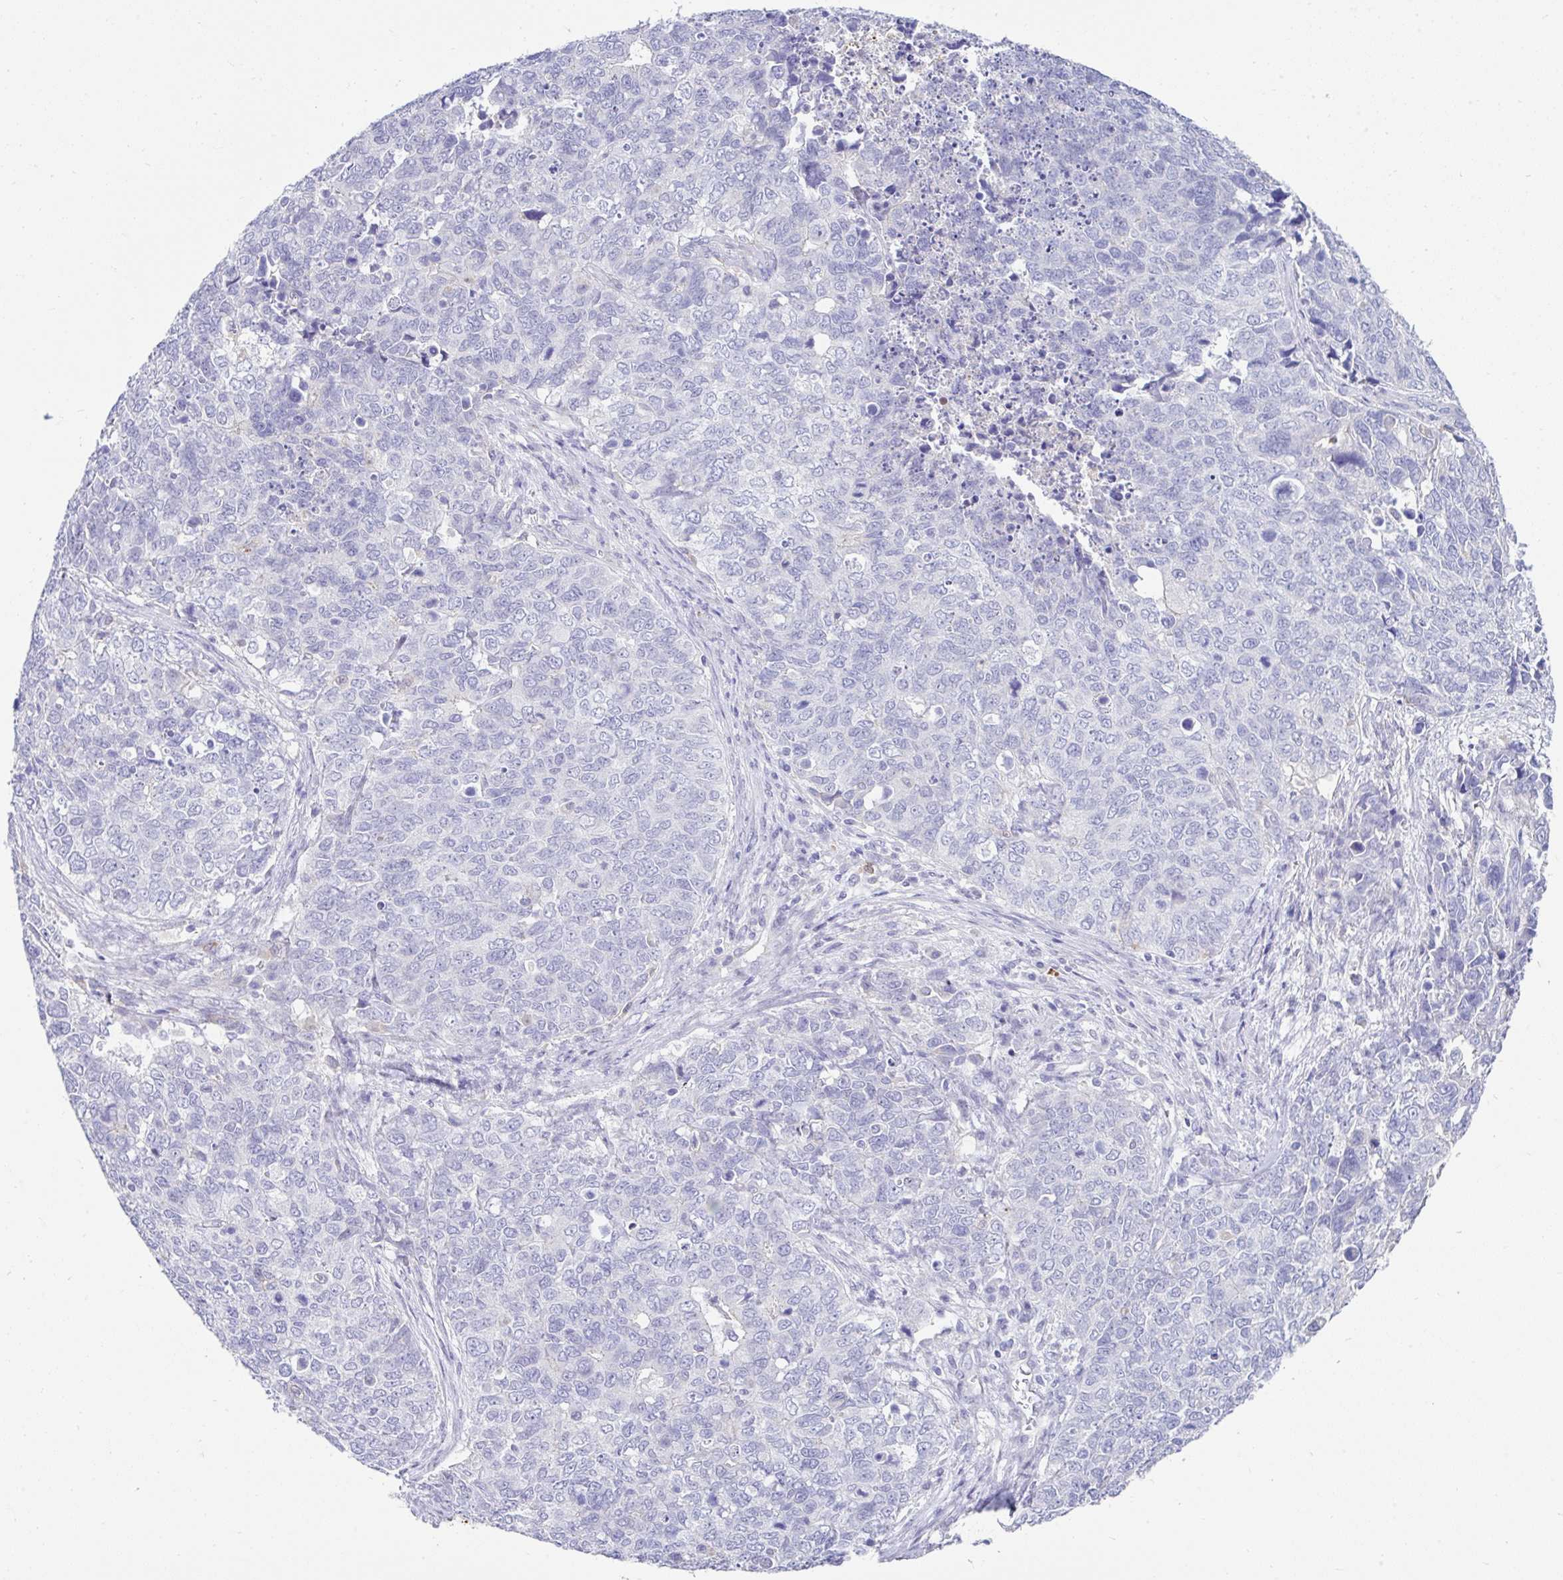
{"staining": {"intensity": "negative", "quantity": "none", "location": "none"}, "tissue": "cervical cancer", "cell_type": "Tumor cells", "image_type": "cancer", "snomed": [{"axis": "morphology", "description": "Adenocarcinoma, NOS"}, {"axis": "topography", "description": "Cervix"}], "caption": "Cervical adenocarcinoma stained for a protein using immunohistochemistry (IHC) demonstrates no expression tumor cells.", "gene": "ZNF33A", "patient": {"sex": "female", "age": 63}}